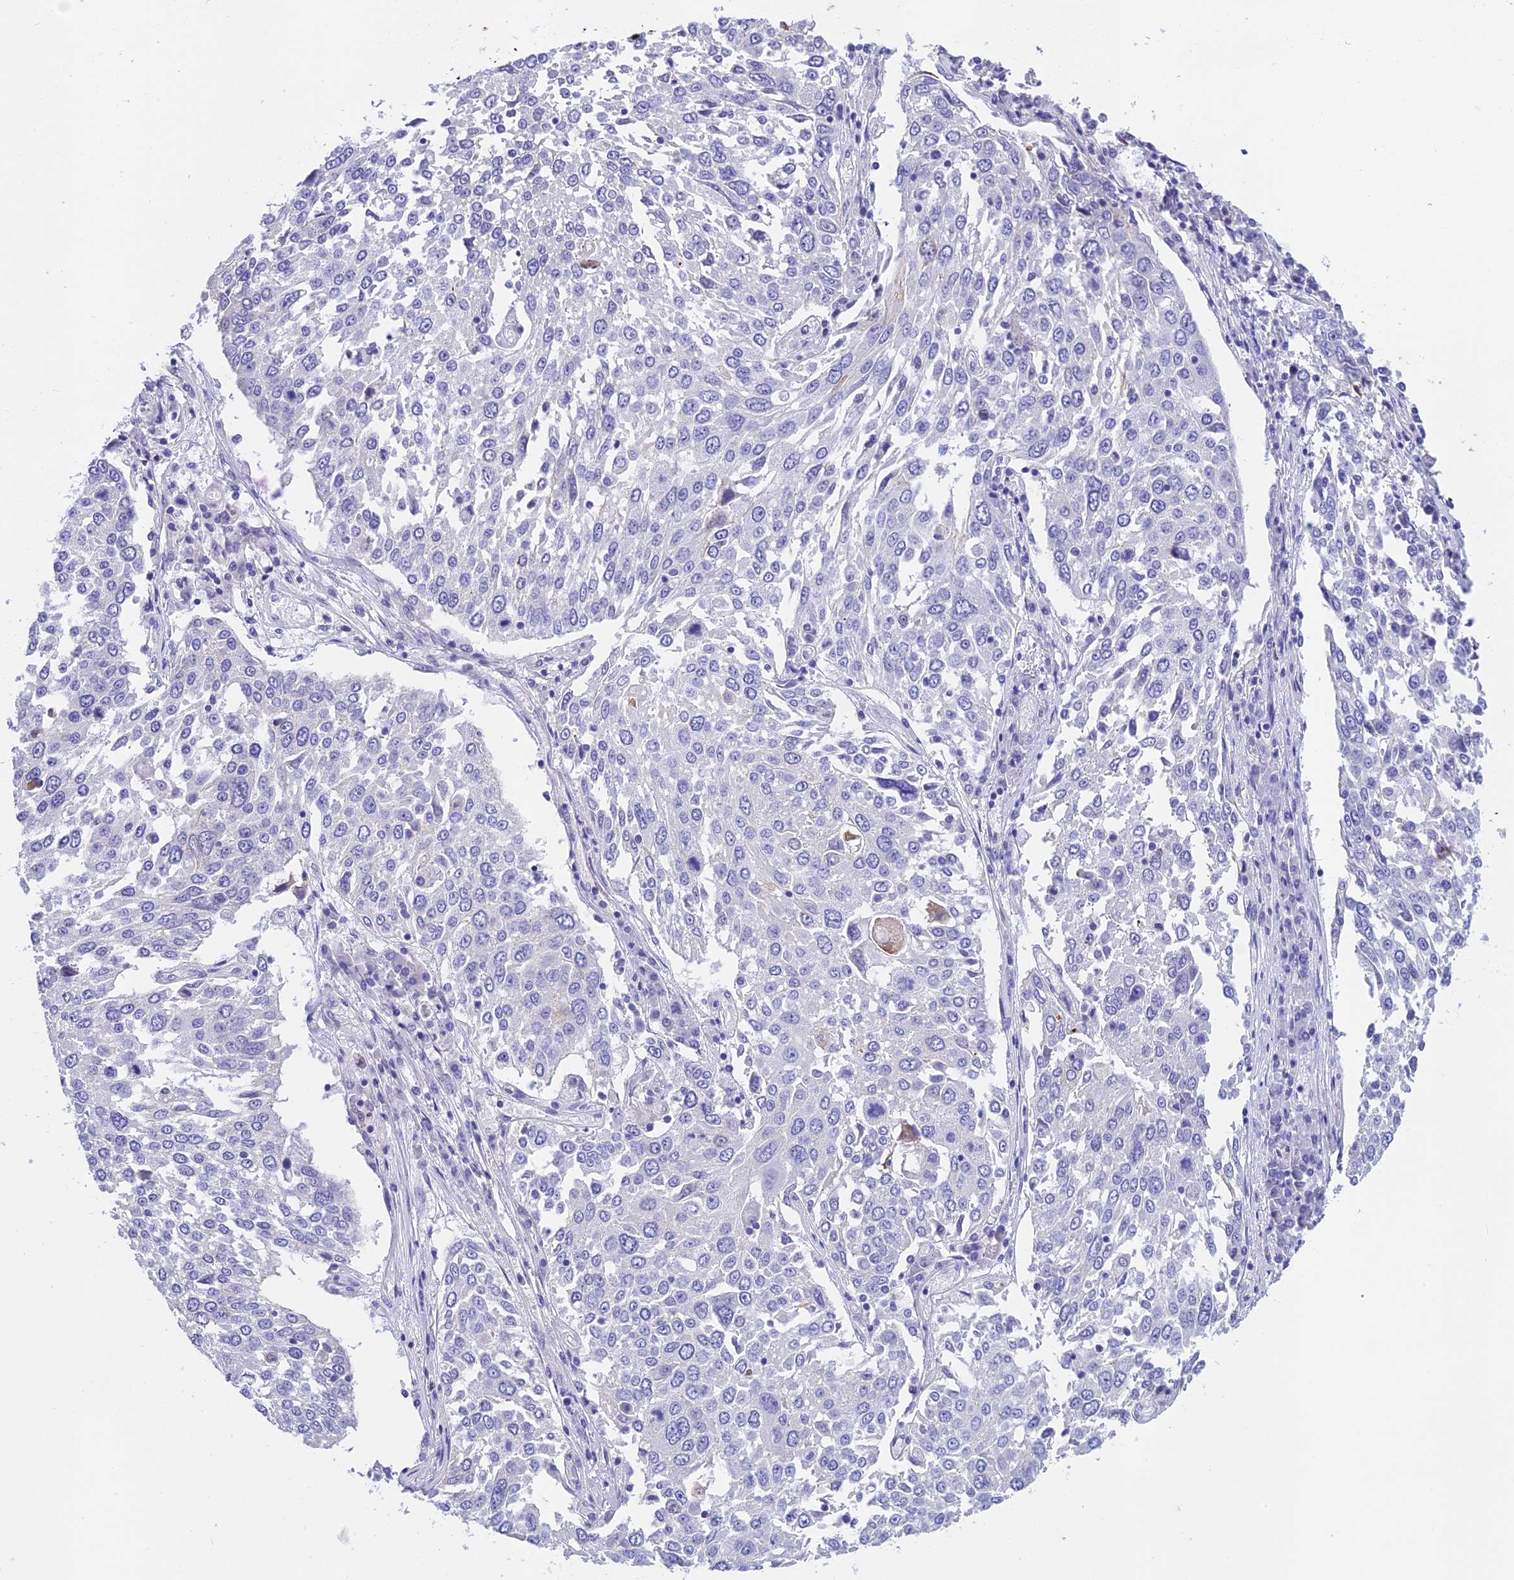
{"staining": {"intensity": "negative", "quantity": "none", "location": "none"}, "tissue": "lung cancer", "cell_type": "Tumor cells", "image_type": "cancer", "snomed": [{"axis": "morphology", "description": "Squamous cell carcinoma, NOS"}, {"axis": "topography", "description": "Lung"}], "caption": "Tumor cells show no significant protein expression in lung squamous cell carcinoma.", "gene": "C17orf67", "patient": {"sex": "male", "age": 65}}